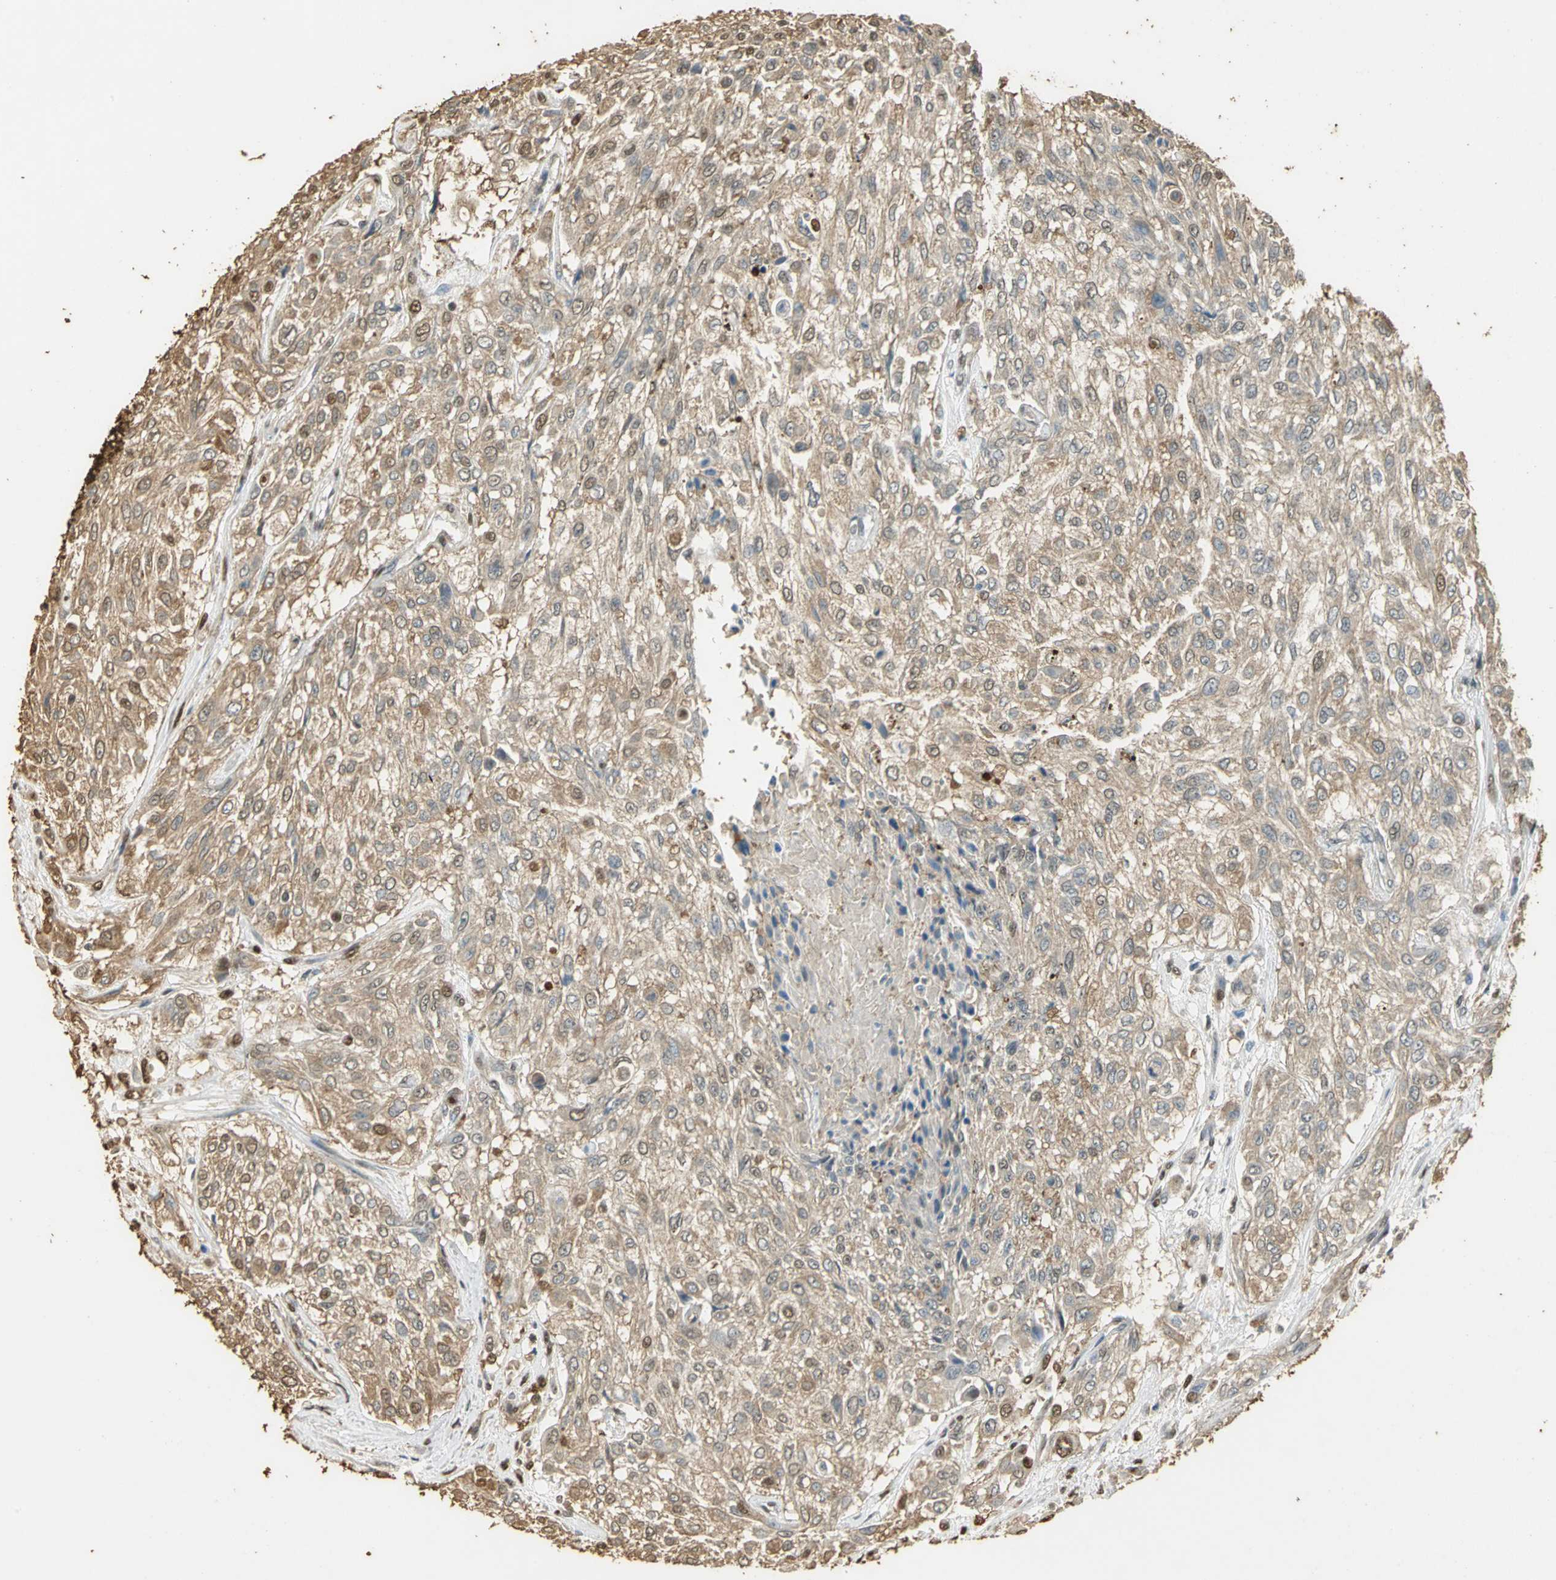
{"staining": {"intensity": "moderate", "quantity": ">75%", "location": "cytoplasmic/membranous"}, "tissue": "urothelial cancer", "cell_type": "Tumor cells", "image_type": "cancer", "snomed": [{"axis": "morphology", "description": "Urothelial carcinoma, High grade"}, {"axis": "topography", "description": "Urinary bladder"}], "caption": "There is medium levels of moderate cytoplasmic/membranous positivity in tumor cells of high-grade urothelial carcinoma, as demonstrated by immunohistochemical staining (brown color).", "gene": "GAPDH", "patient": {"sex": "male", "age": 57}}